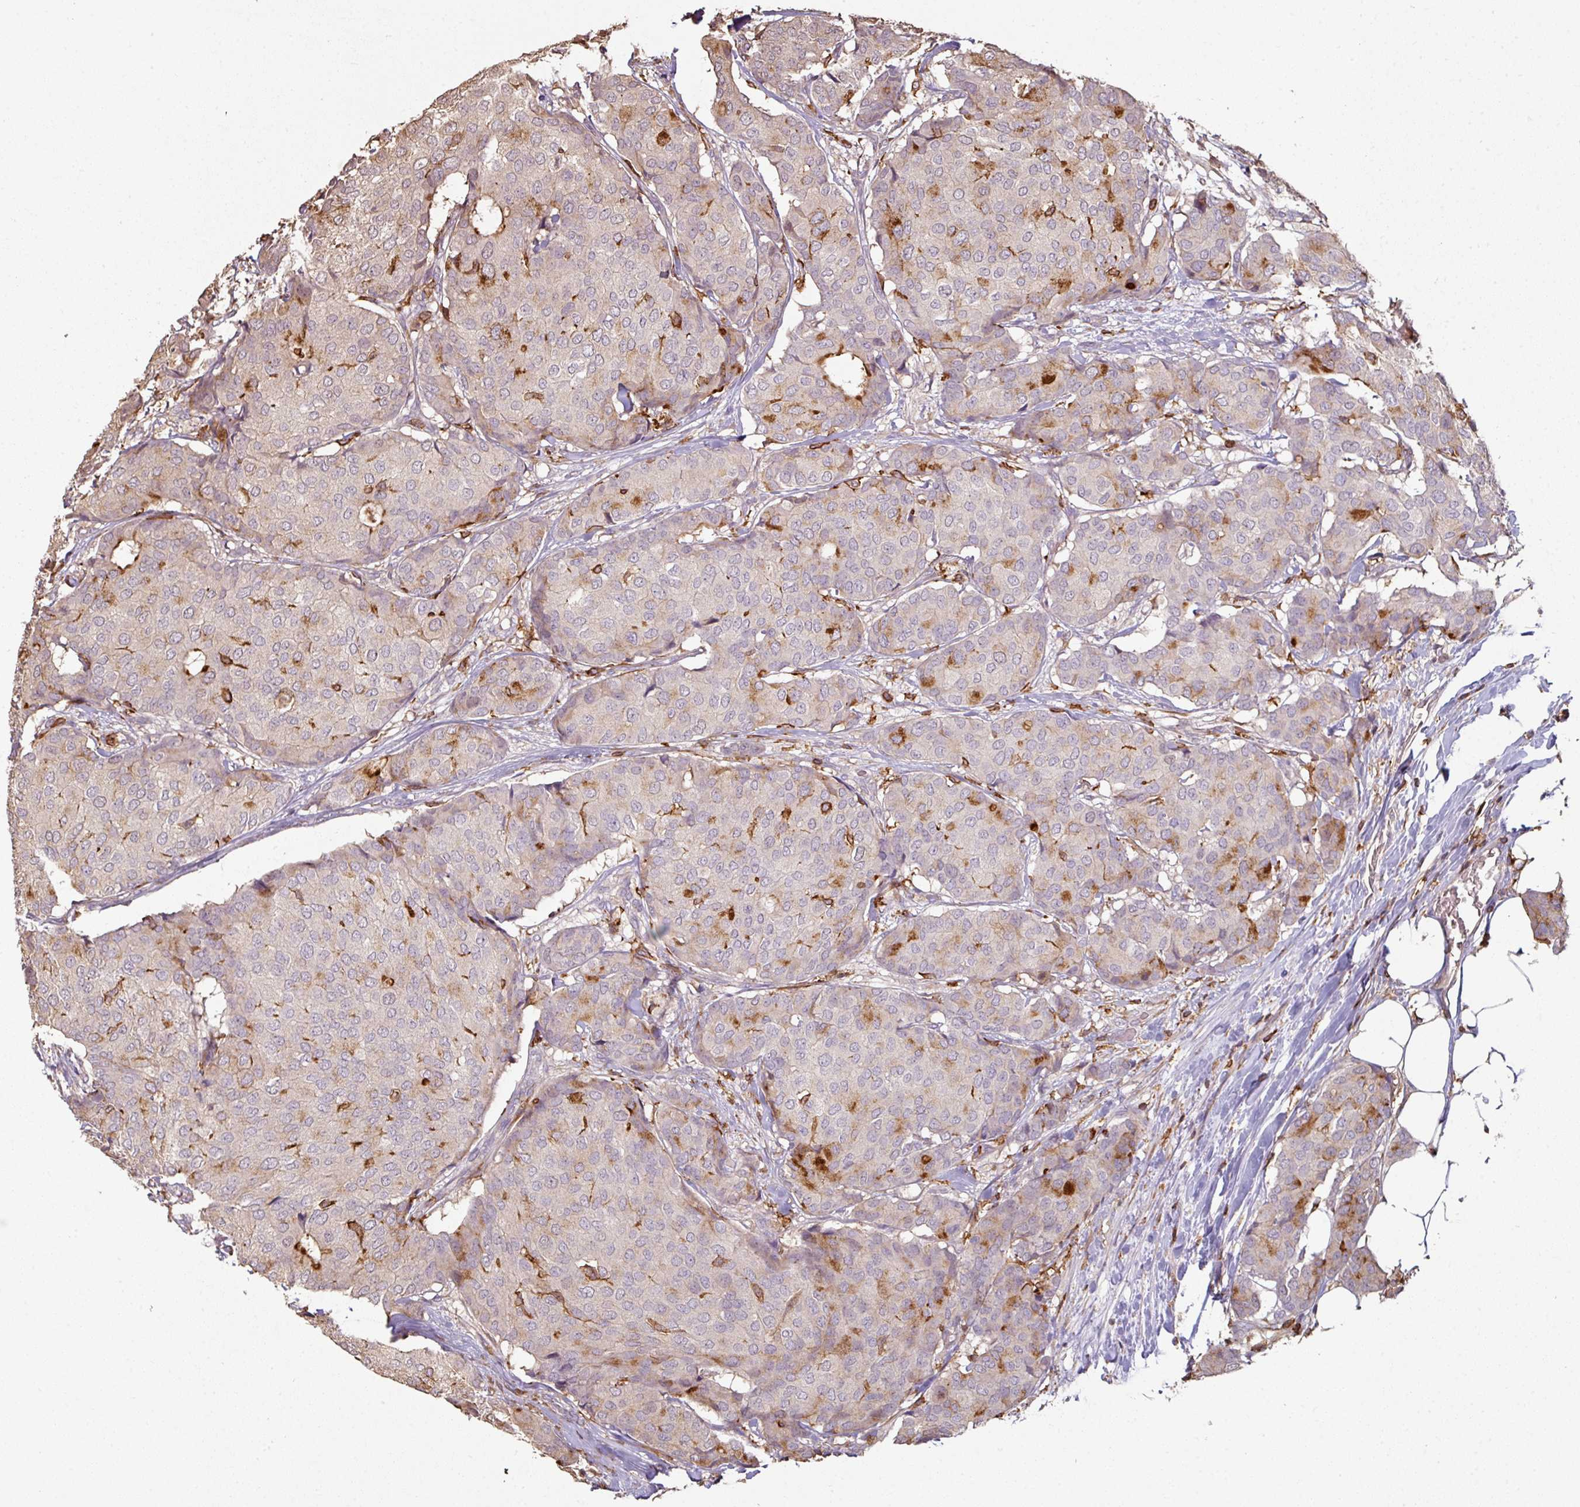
{"staining": {"intensity": "moderate", "quantity": "<25%", "location": "cytoplasmic/membranous"}, "tissue": "breast cancer", "cell_type": "Tumor cells", "image_type": "cancer", "snomed": [{"axis": "morphology", "description": "Duct carcinoma"}, {"axis": "topography", "description": "Breast"}], "caption": "Human breast cancer stained for a protein (brown) reveals moderate cytoplasmic/membranous positive staining in about <25% of tumor cells.", "gene": "OLFML2B", "patient": {"sex": "female", "age": 75}}